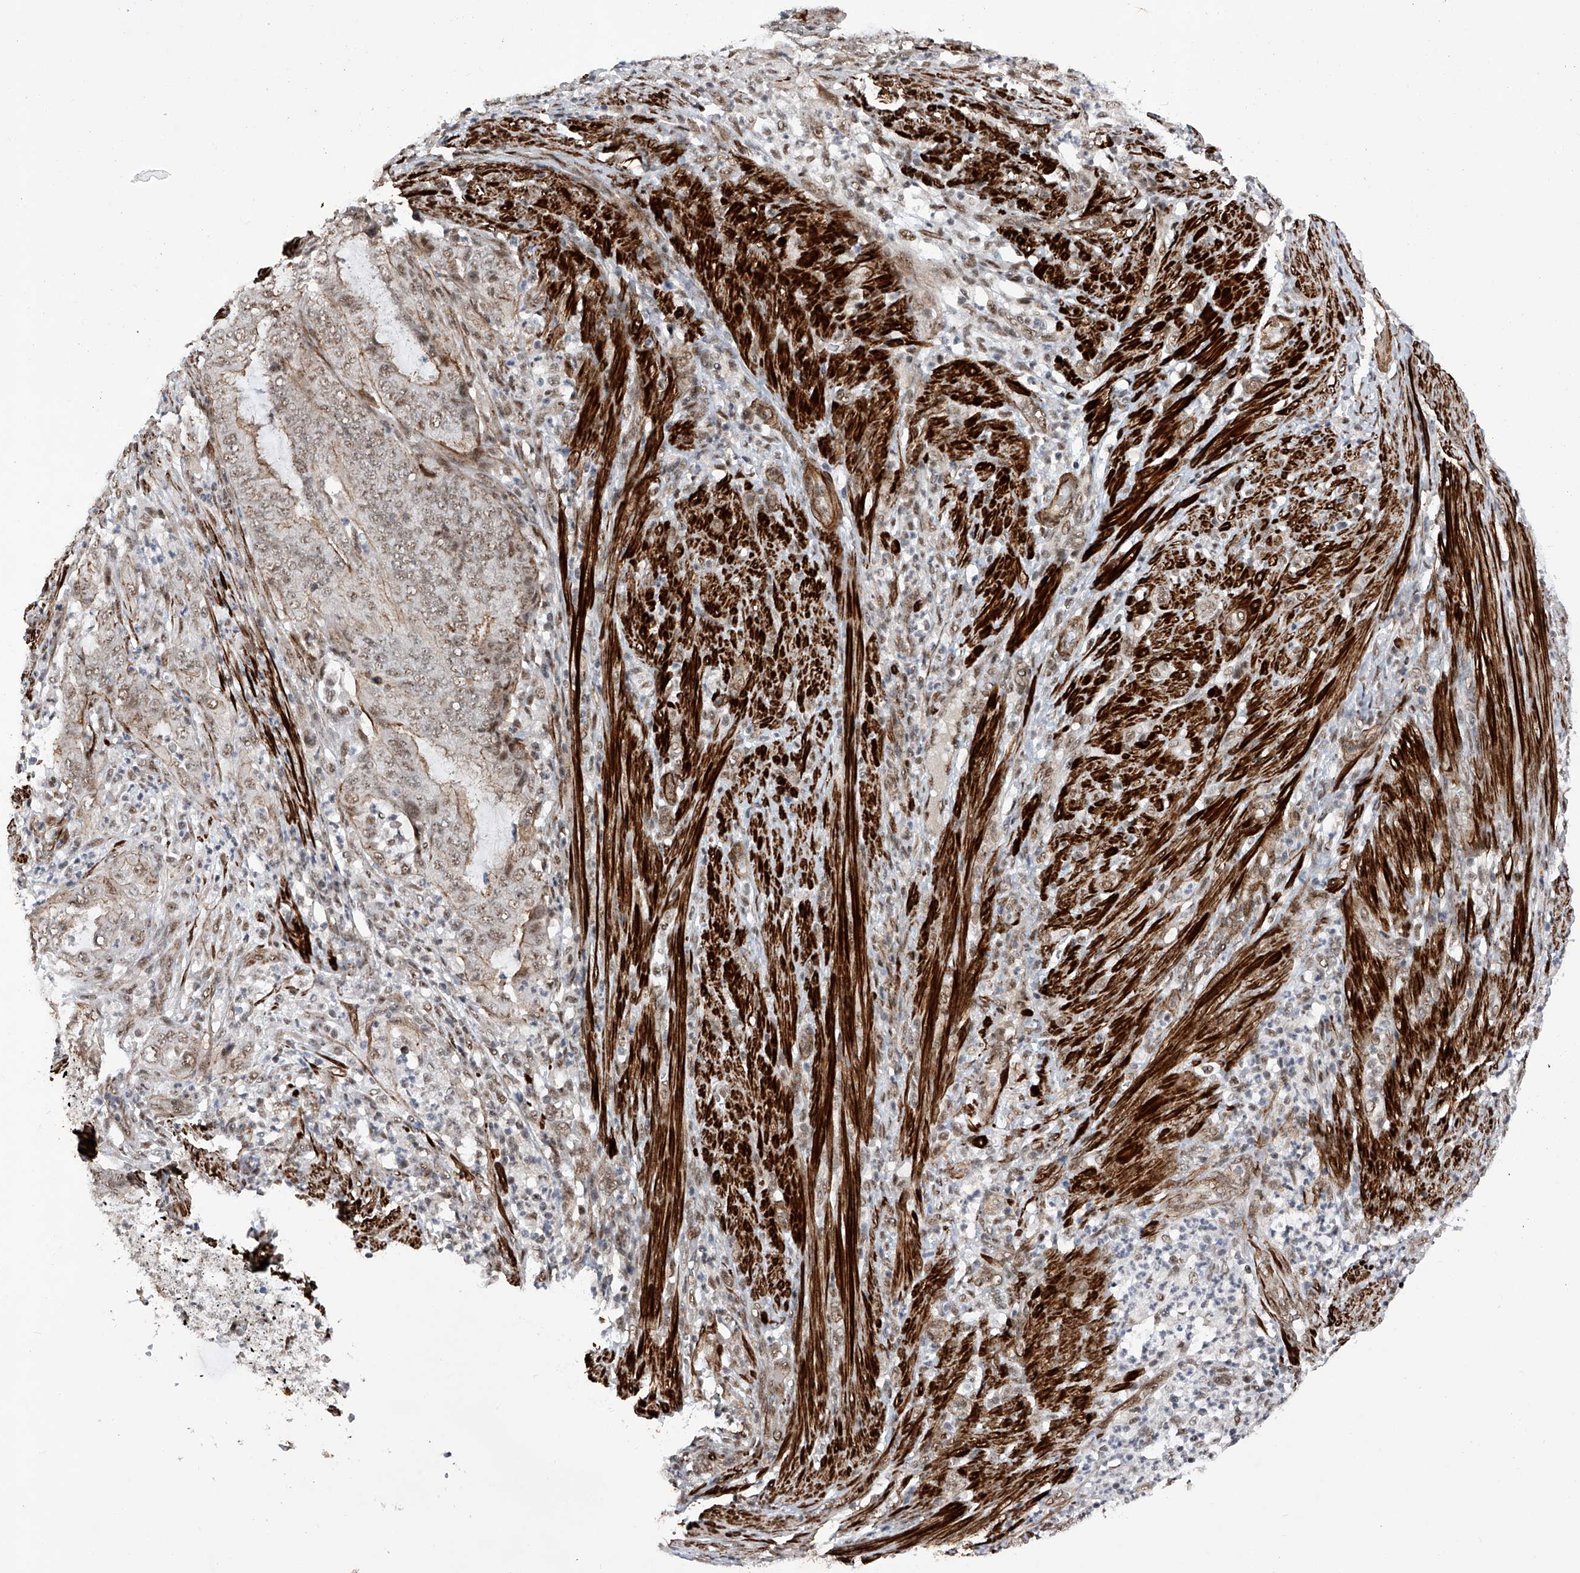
{"staining": {"intensity": "moderate", "quantity": "25%-75%", "location": "cytoplasmic/membranous,nuclear"}, "tissue": "endometrial cancer", "cell_type": "Tumor cells", "image_type": "cancer", "snomed": [{"axis": "morphology", "description": "Adenocarcinoma, NOS"}, {"axis": "topography", "description": "Endometrium"}], "caption": "Tumor cells demonstrate moderate cytoplasmic/membranous and nuclear expression in approximately 25%-75% of cells in endometrial cancer (adenocarcinoma).", "gene": "NFATC4", "patient": {"sex": "female", "age": 51}}